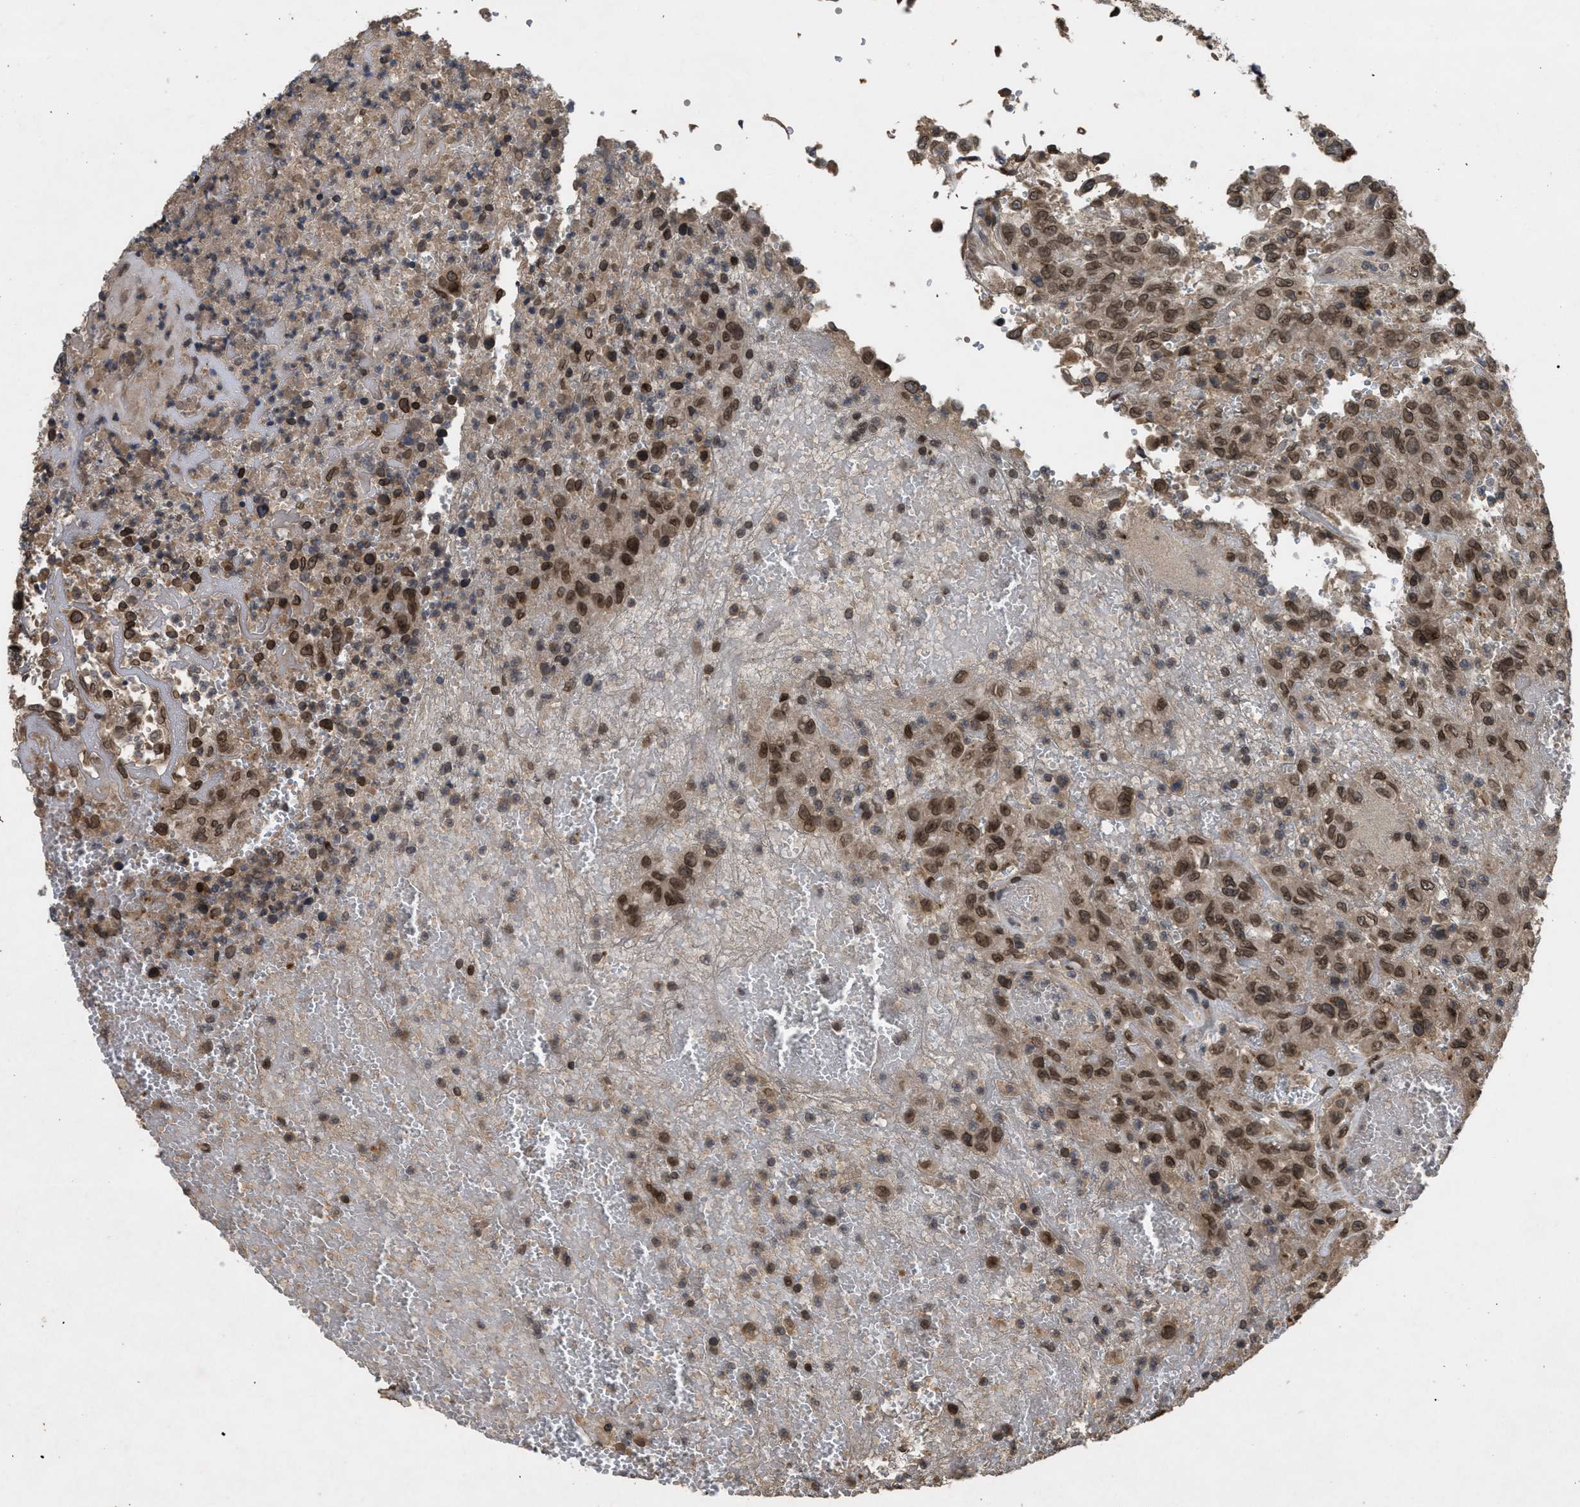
{"staining": {"intensity": "moderate", "quantity": ">75%", "location": "cytoplasmic/membranous,nuclear"}, "tissue": "urothelial cancer", "cell_type": "Tumor cells", "image_type": "cancer", "snomed": [{"axis": "morphology", "description": "Urothelial carcinoma, High grade"}, {"axis": "topography", "description": "Urinary bladder"}], "caption": "Urothelial cancer stained with immunohistochemistry displays moderate cytoplasmic/membranous and nuclear staining in about >75% of tumor cells. (DAB IHC with brightfield microscopy, high magnification).", "gene": "CRY1", "patient": {"sex": "male", "age": 46}}